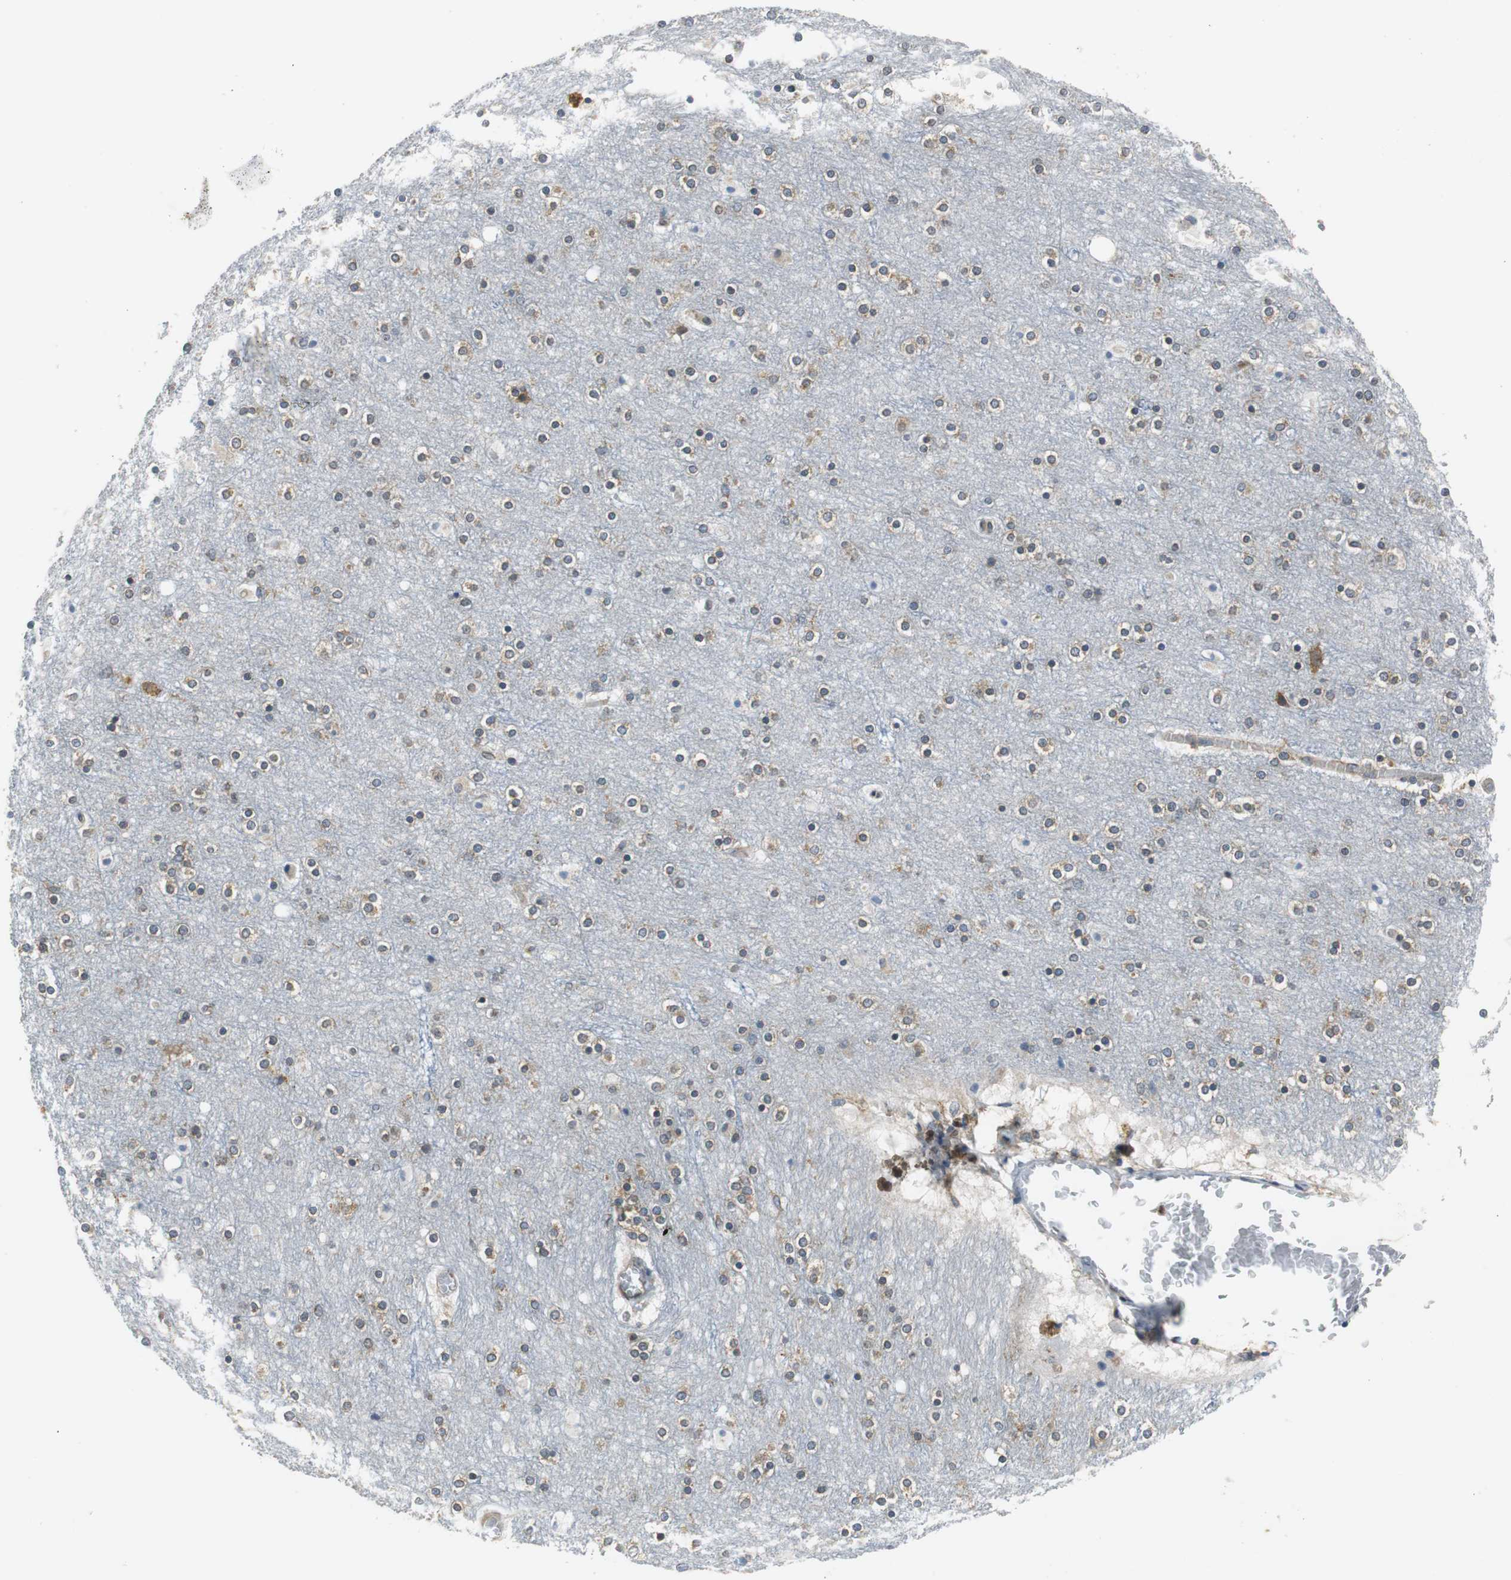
{"staining": {"intensity": "weak", "quantity": "25%-75%", "location": "cytoplasmic/membranous"}, "tissue": "cerebral cortex", "cell_type": "Endothelial cells", "image_type": "normal", "snomed": [{"axis": "morphology", "description": "Normal tissue, NOS"}, {"axis": "topography", "description": "Cerebral cortex"}], "caption": "Brown immunohistochemical staining in benign cerebral cortex reveals weak cytoplasmic/membranous staining in about 25%-75% of endothelial cells. The staining was performed using DAB (3,3'-diaminobenzidine), with brown indicating positive protein expression. Nuclei are stained blue with hematoxylin.", "gene": "CNOT3", "patient": {"sex": "female", "age": 54}}